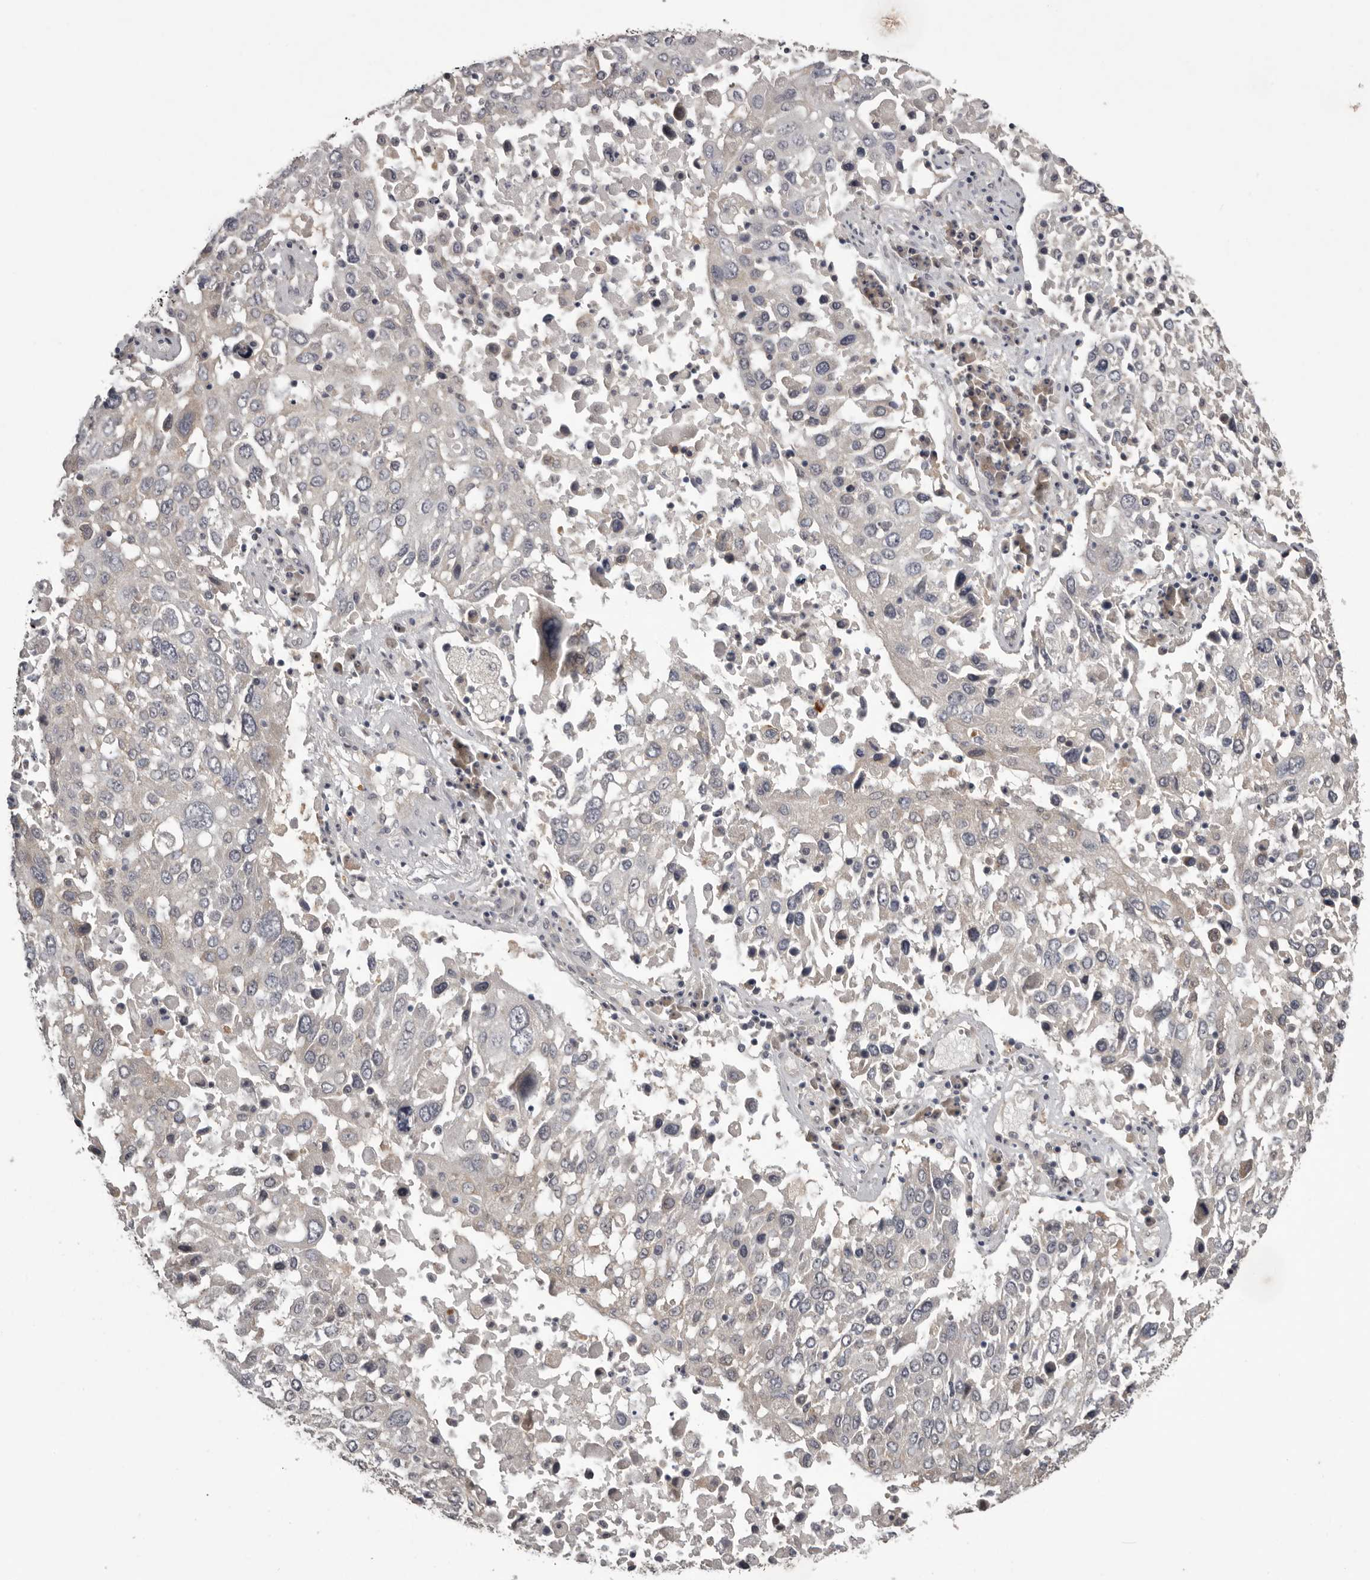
{"staining": {"intensity": "weak", "quantity": "<25%", "location": "cytoplasmic/membranous"}, "tissue": "lung cancer", "cell_type": "Tumor cells", "image_type": "cancer", "snomed": [{"axis": "morphology", "description": "Squamous cell carcinoma, NOS"}, {"axis": "topography", "description": "Lung"}], "caption": "An IHC histopathology image of lung cancer is shown. There is no staining in tumor cells of lung cancer.", "gene": "DARS1", "patient": {"sex": "male", "age": 65}}